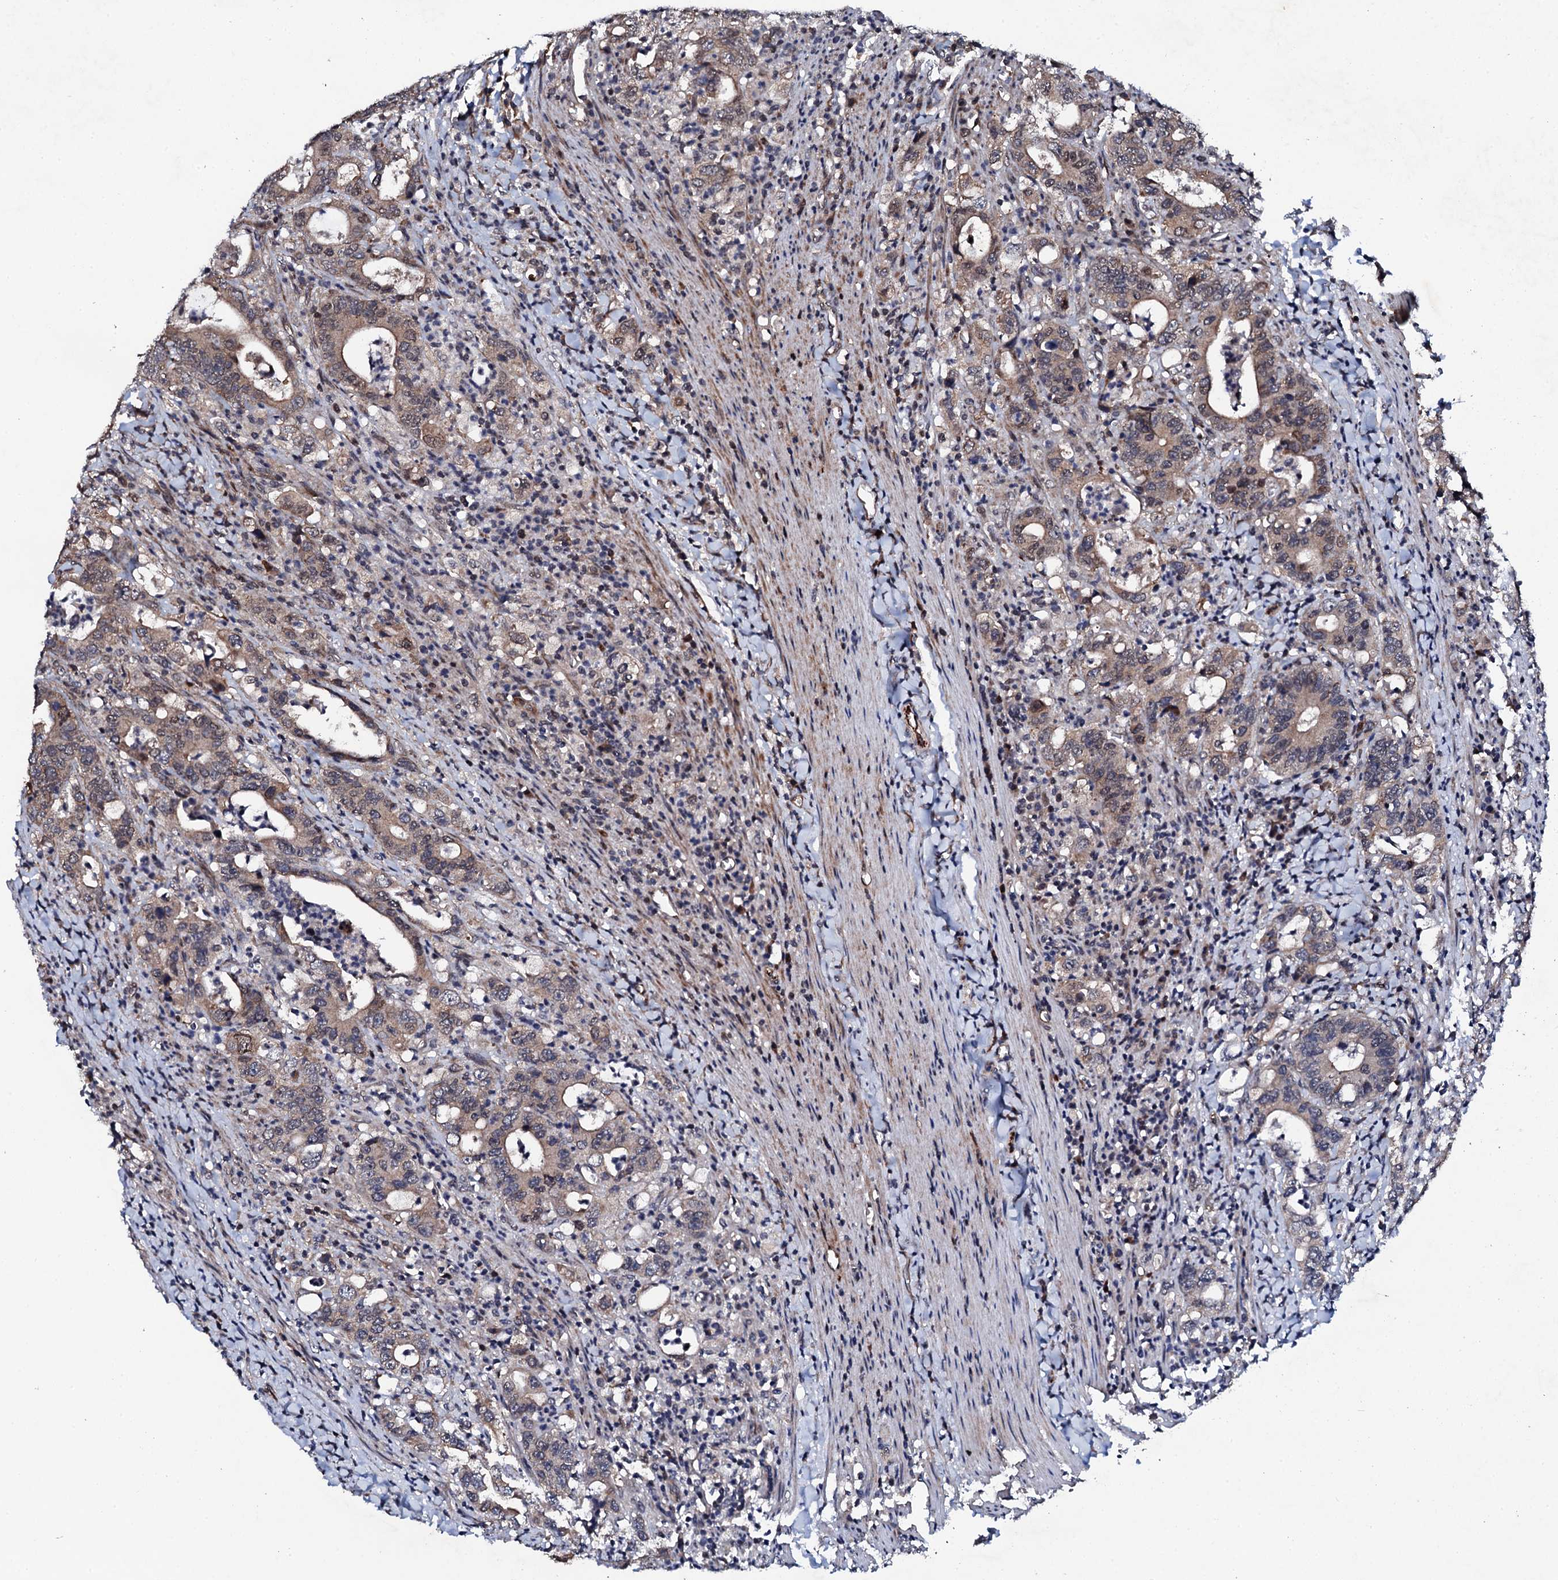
{"staining": {"intensity": "weak", "quantity": "25%-75%", "location": "cytoplasmic/membranous,nuclear"}, "tissue": "colorectal cancer", "cell_type": "Tumor cells", "image_type": "cancer", "snomed": [{"axis": "morphology", "description": "Adenocarcinoma, NOS"}, {"axis": "topography", "description": "Colon"}], "caption": "Immunohistochemistry (IHC) staining of colorectal cancer, which demonstrates low levels of weak cytoplasmic/membranous and nuclear positivity in about 25%-75% of tumor cells indicating weak cytoplasmic/membranous and nuclear protein staining. The staining was performed using DAB (brown) for protein detection and nuclei were counterstained in hematoxylin (blue).", "gene": "FAM111A", "patient": {"sex": "female", "age": 75}}